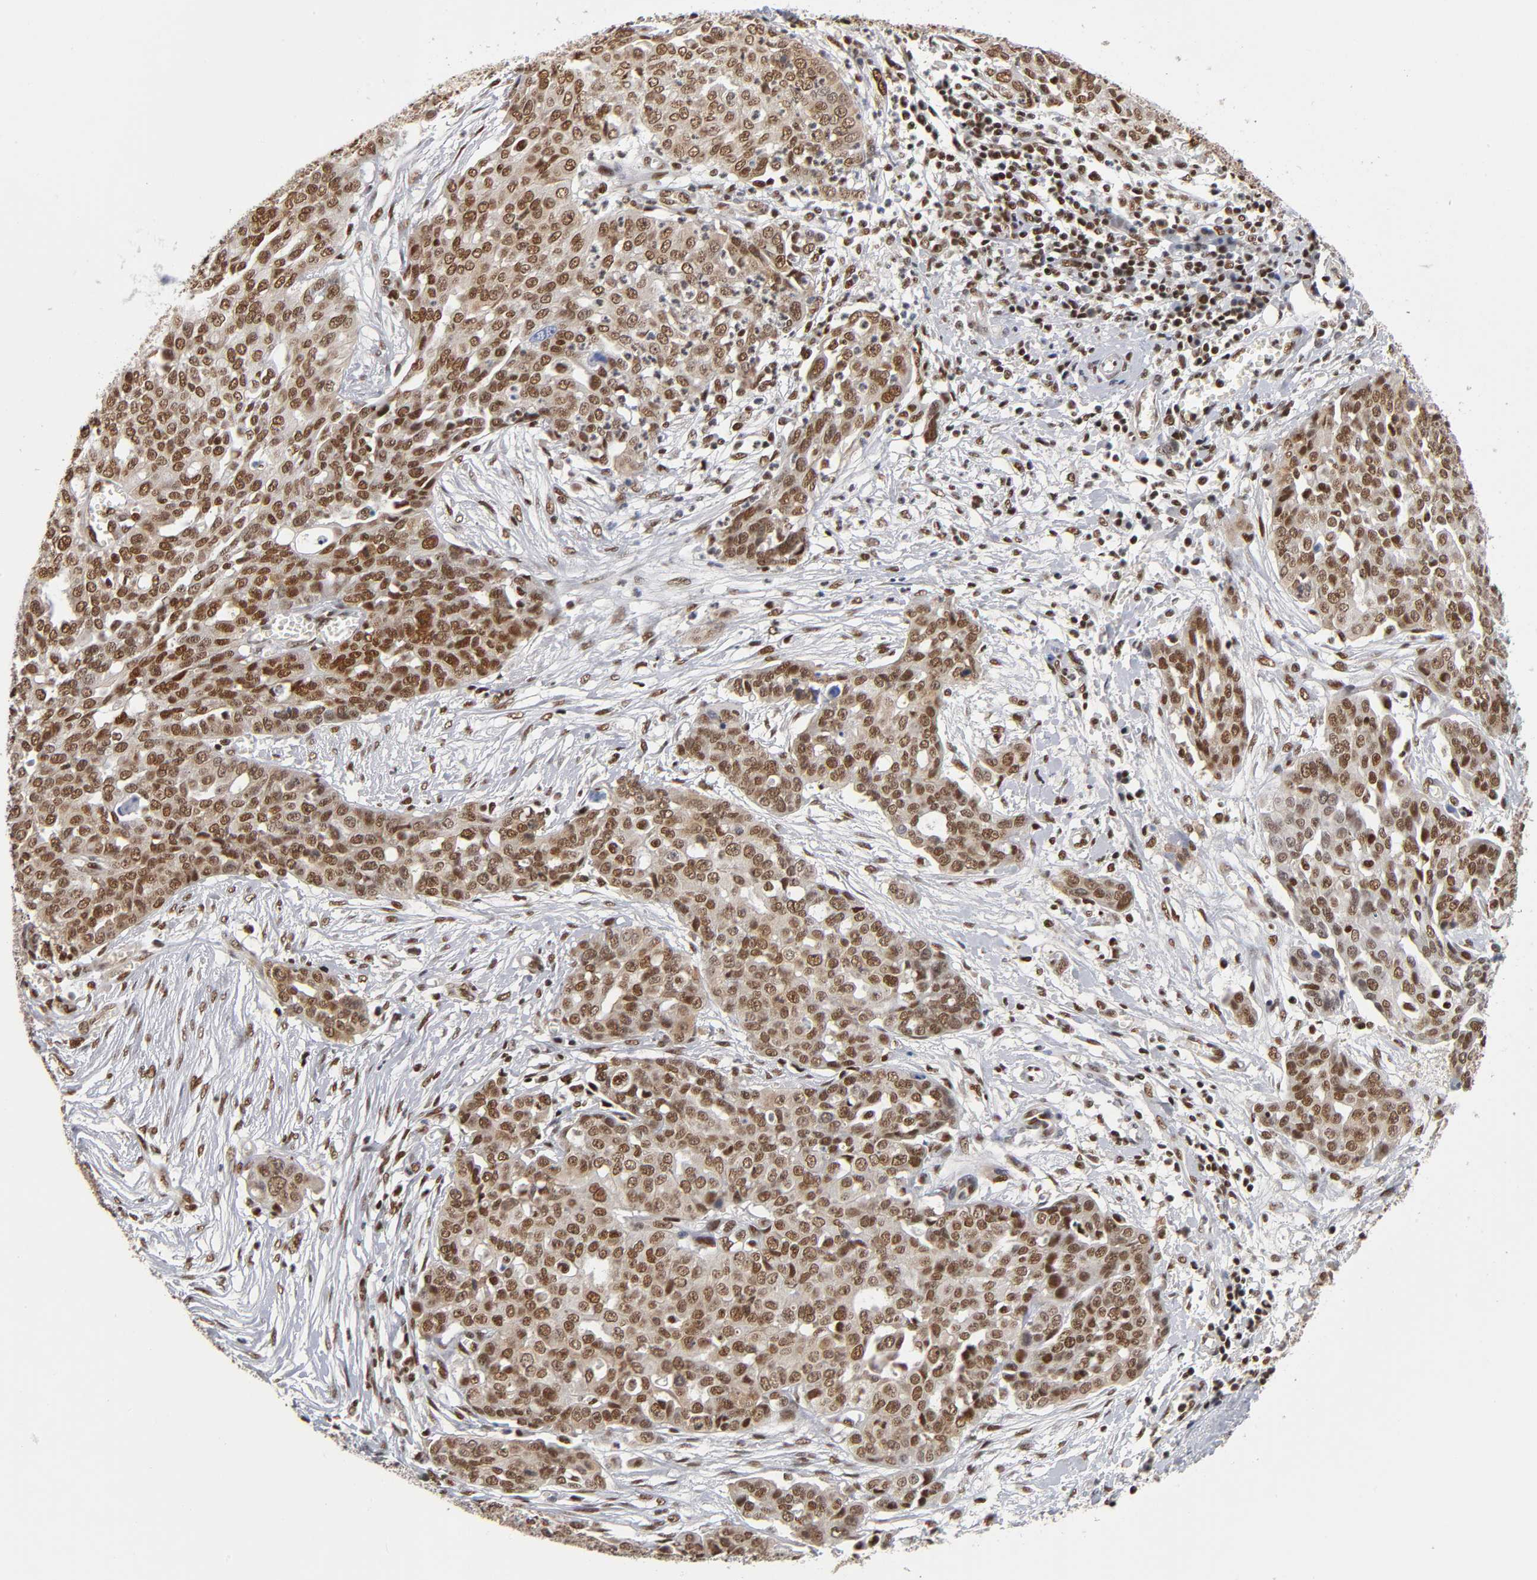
{"staining": {"intensity": "moderate", "quantity": ">75%", "location": "nuclear"}, "tissue": "ovarian cancer", "cell_type": "Tumor cells", "image_type": "cancer", "snomed": [{"axis": "morphology", "description": "Cystadenocarcinoma, serous, NOS"}, {"axis": "topography", "description": "Soft tissue"}, {"axis": "topography", "description": "Ovary"}], "caption": "Tumor cells reveal medium levels of moderate nuclear expression in approximately >75% of cells in ovarian cancer.", "gene": "ILKAP", "patient": {"sex": "female", "age": 57}}